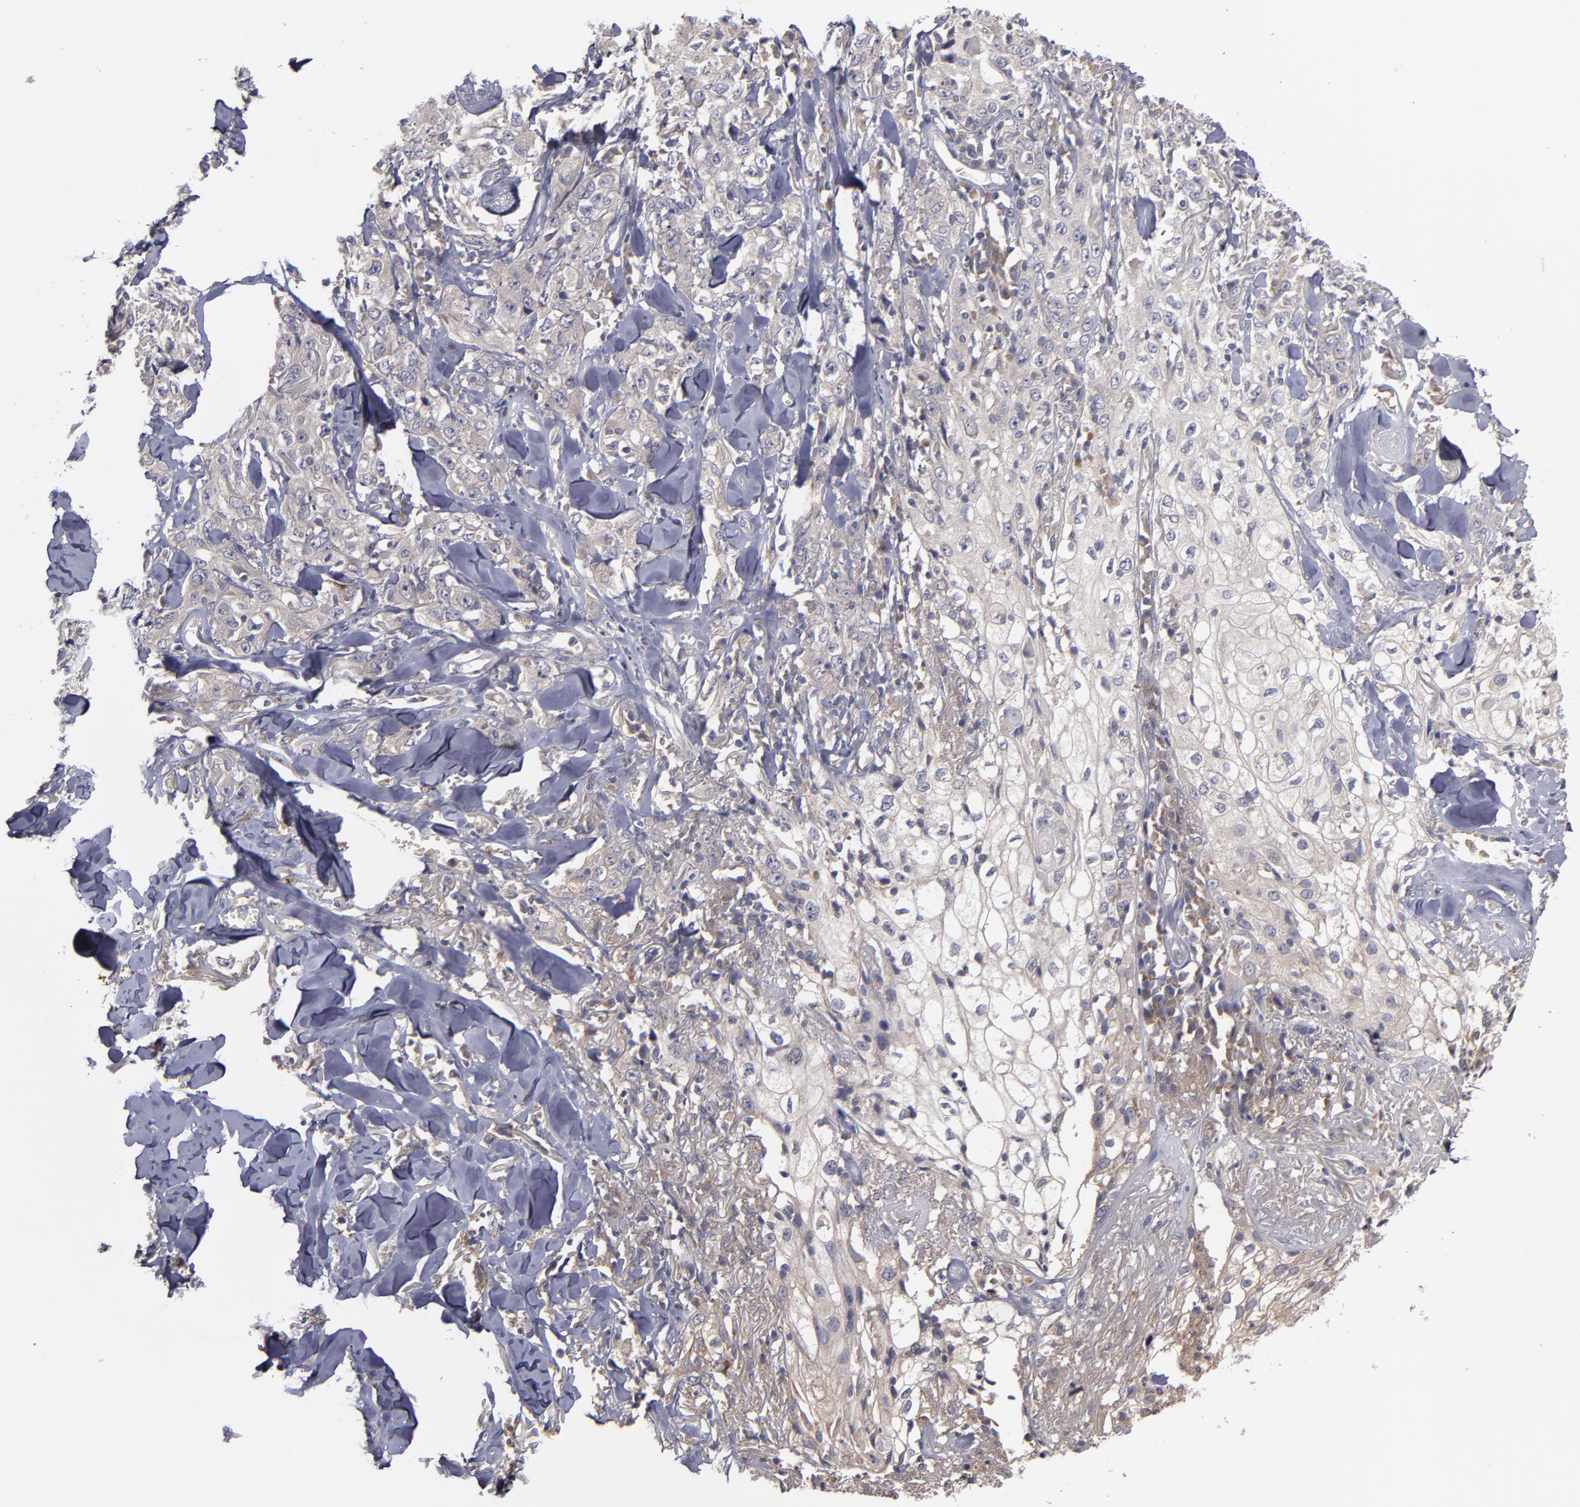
{"staining": {"intensity": "moderate", "quantity": ">75%", "location": "cytoplasmic/membranous"}, "tissue": "skin cancer", "cell_type": "Tumor cells", "image_type": "cancer", "snomed": [{"axis": "morphology", "description": "Squamous cell carcinoma, NOS"}, {"axis": "topography", "description": "Skin"}], "caption": "A high-resolution image shows immunohistochemistry staining of skin cancer (squamous cell carcinoma), which exhibits moderate cytoplasmic/membranous staining in approximately >75% of tumor cells. The staining was performed using DAB (3,3'-diaminobenzidine), with brown indicating positive protein expression. Nuclei are stained blue with hematoxylin.", "gene": "MMP11", "patient": {"sex": "male", "age": 65}}